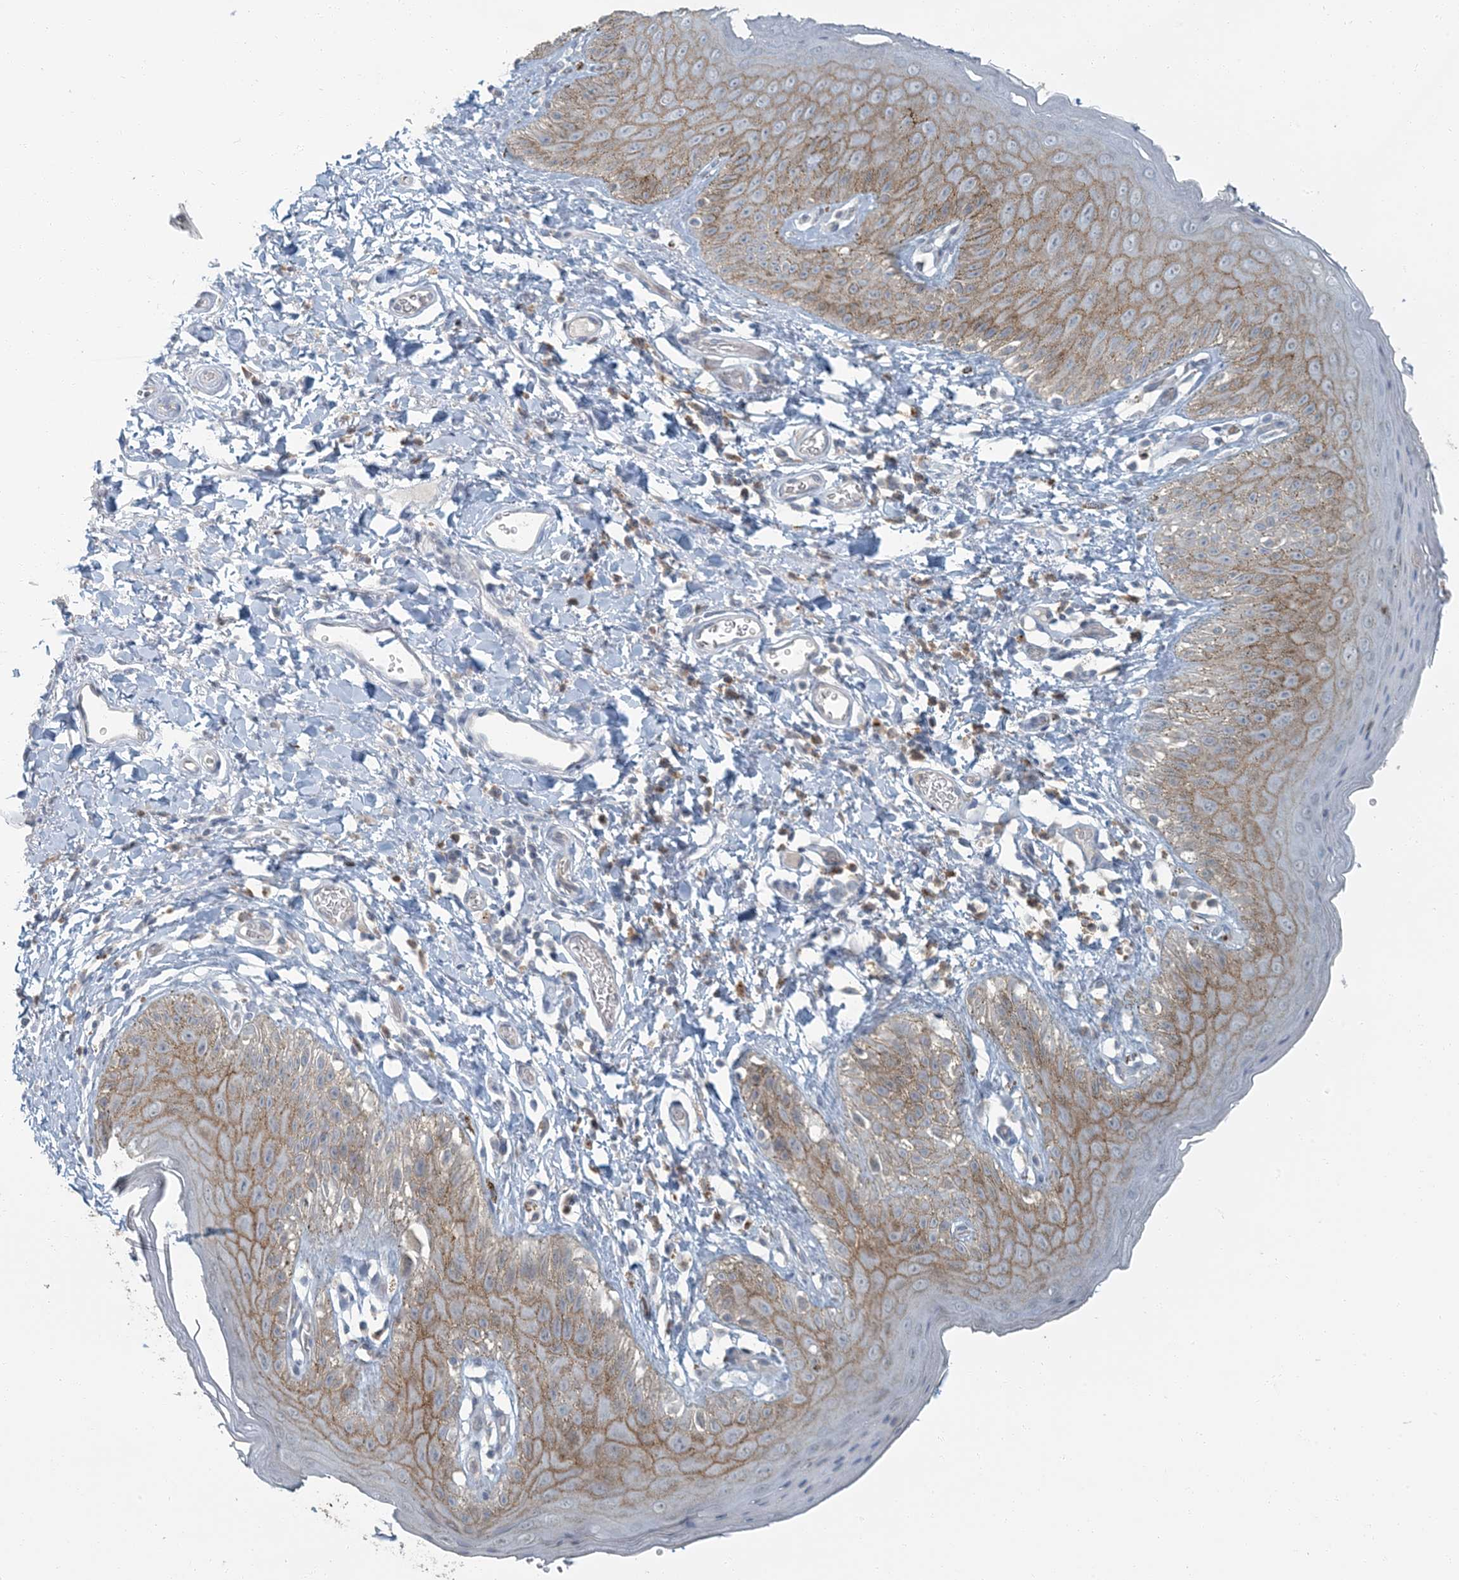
{"staining": {"intensity": "moderate", "quantity": "25%-75%", "location": "cytoplasmic/membranous"}, "tissue": "skin", "cell_type": "Epidermal cells", "image_type": "normal", "snomed": [{"axis": "morphology", "description": "Normal tissue, NOS"}, {"axis": "topography", "description": "Anal"}], "caption": "The micrograph displays staining of normal skin, revealing moderate cytoplasmic/membranous protein positivity (brown color) within epidermal cells.", "gene": "EPHA4", "patient": {"sex": "male", "age": 44}}